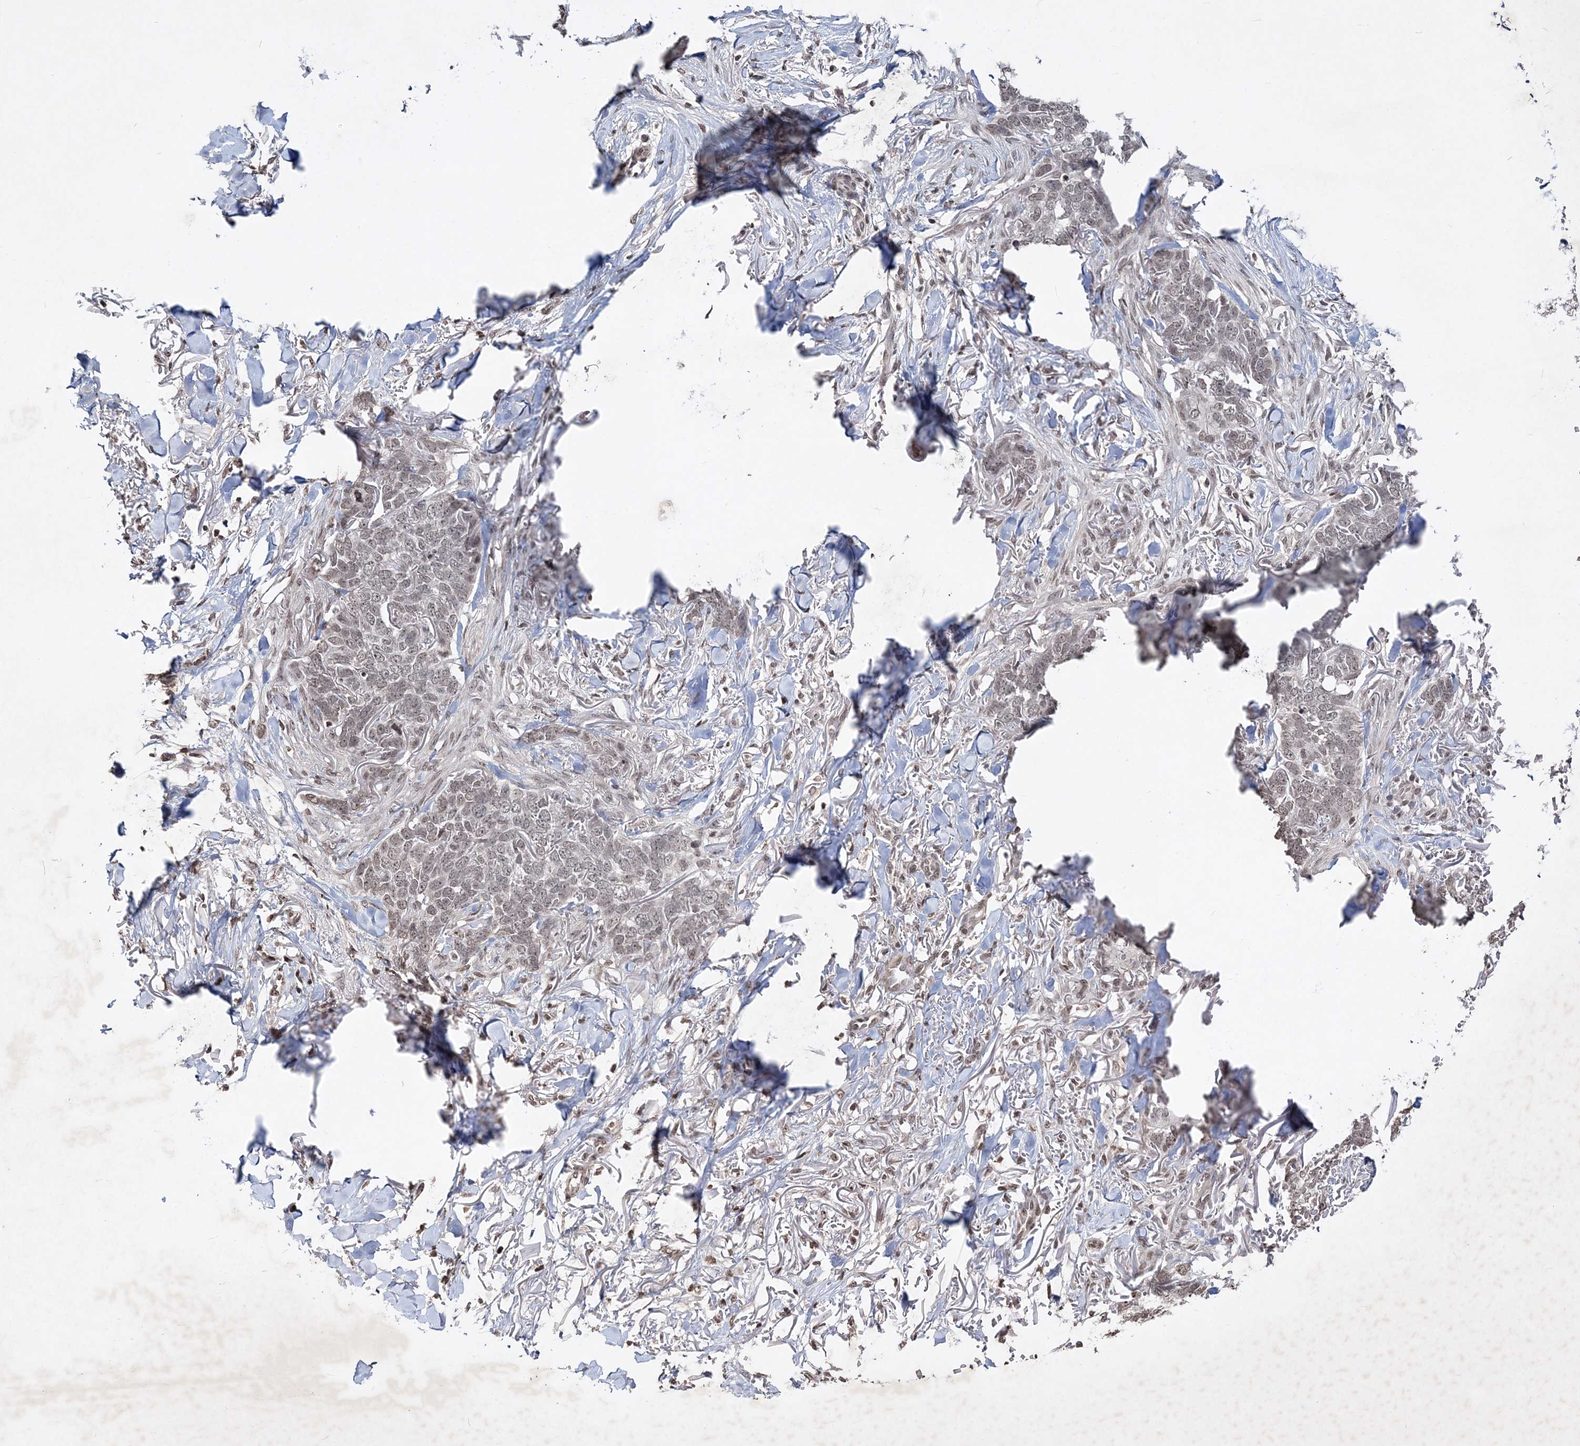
{"staining": {"intensity": "weak", "quantity": ">75%", "location": "nuclear"}, "tissue": "skin cancer", "cell_type": "Tumor cells", "image_type": "cancer", "snomed": [{"axis": "morphology", "description": "Normal tissue, NOS"}, {"axis": "morphology", "description": "Basal cell carcinoma"}, {"axis": "topography", "description": "Skin"}], "caption": "An immunohistochemistry (IHC) image of tumor tissue is shown. Protein staining in brown highlights weak nuclear positivity in skin cancer within tumor cells. (DAB (3,3'-diaminobenzidine) IHC with brightfield microscopy, high magnification).", "gene": "SOWAHB", "patient": {"sex": "male", "age": 77}}